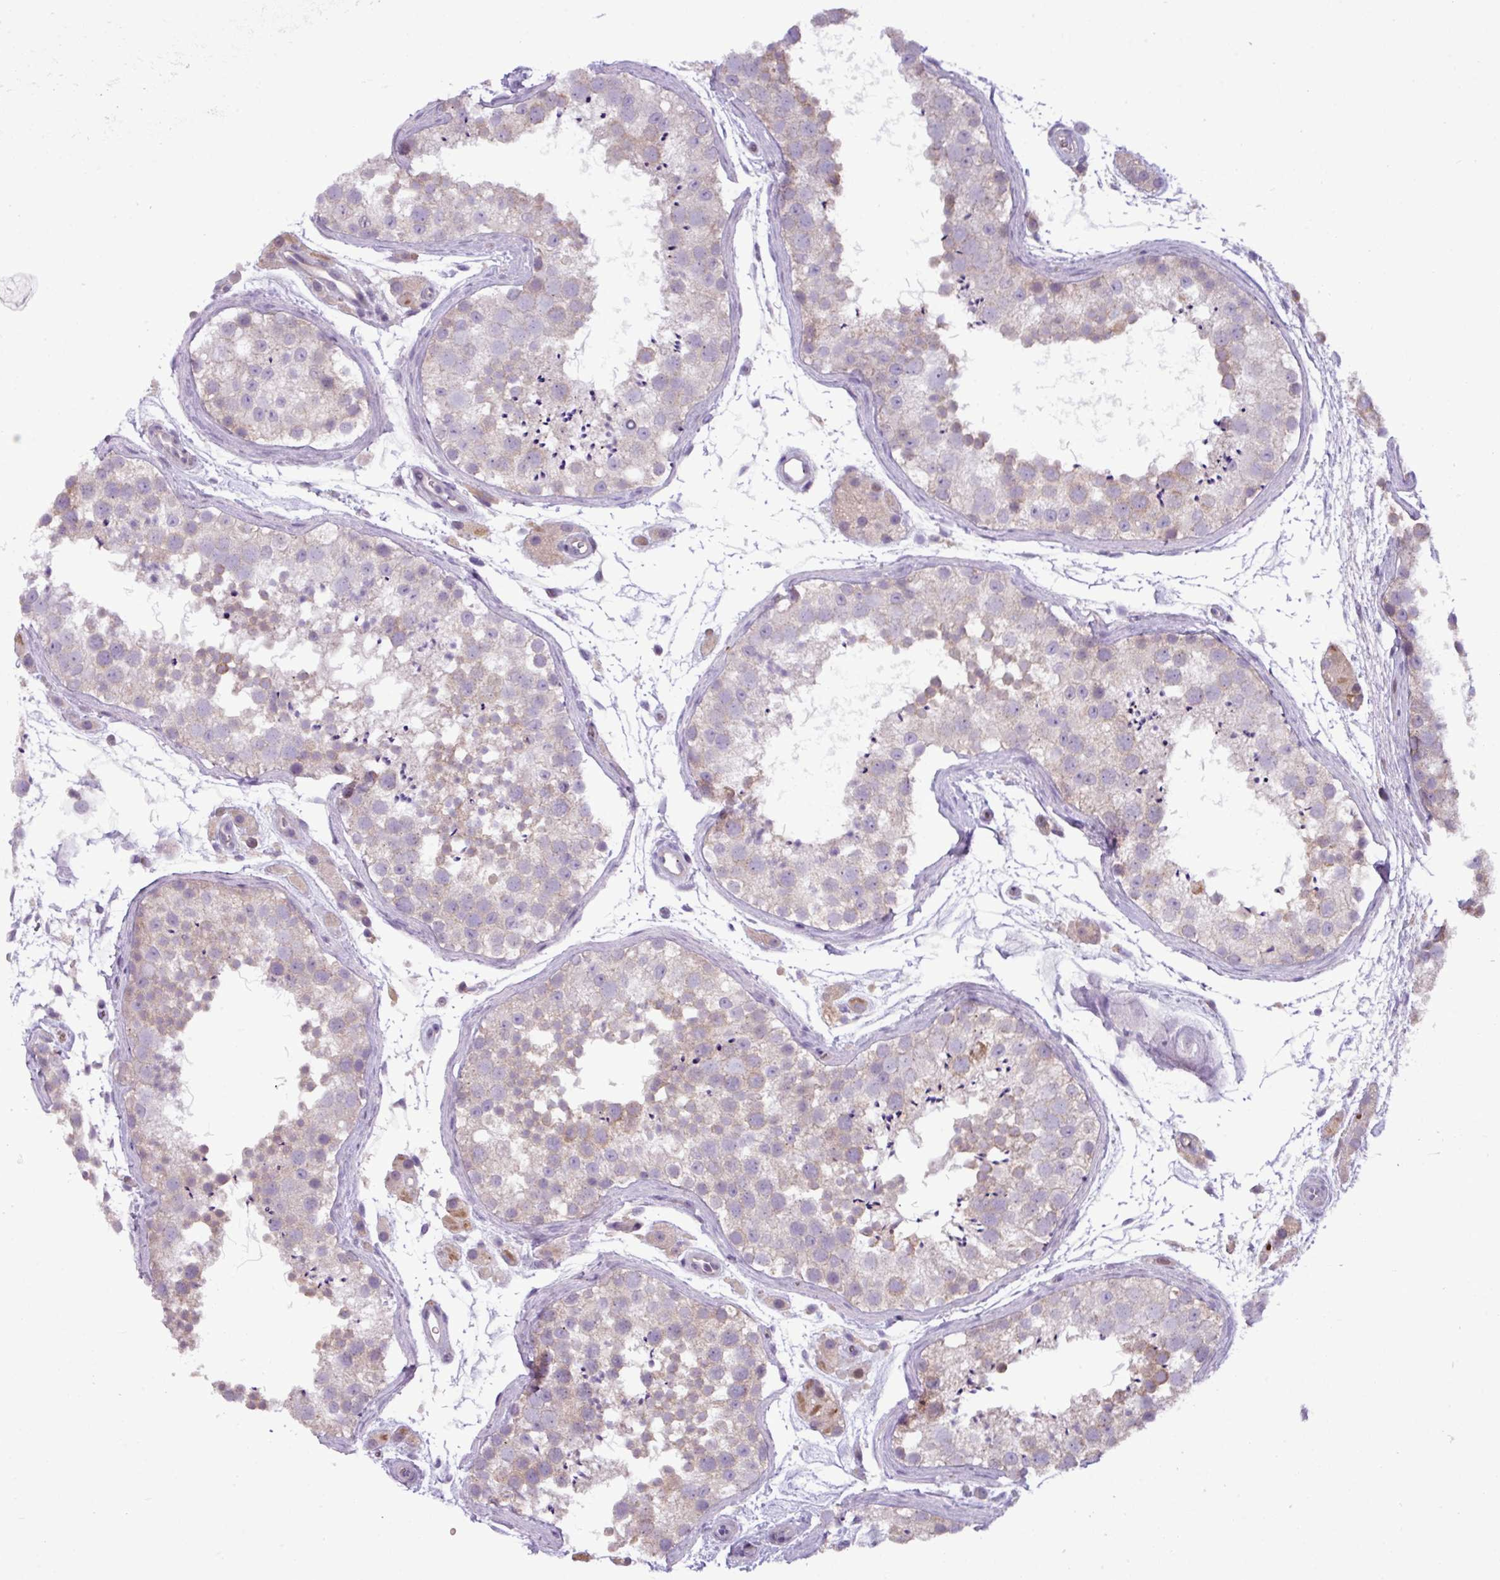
{"staining": {"intensity": "moderate", "quantity": "<25%", "location": "cytoplasmic/membranous"}, "tissue": "testis", "cell_type": "Cells in seminiferous ducts", "image_type": "normal", "snomed": [{"axis": "morphology", "description": "Normal tissue, NOS"}, {"axis": "topography", "description": "Testis"}], "caption": "This is an image of IHC staining of benign testis, which shows moderate positivity in the cytoplasmic/membranous of cells in seminiferous ducts.", "gene": "IL17A", "patient": {"sex": "male", "age": 41}}